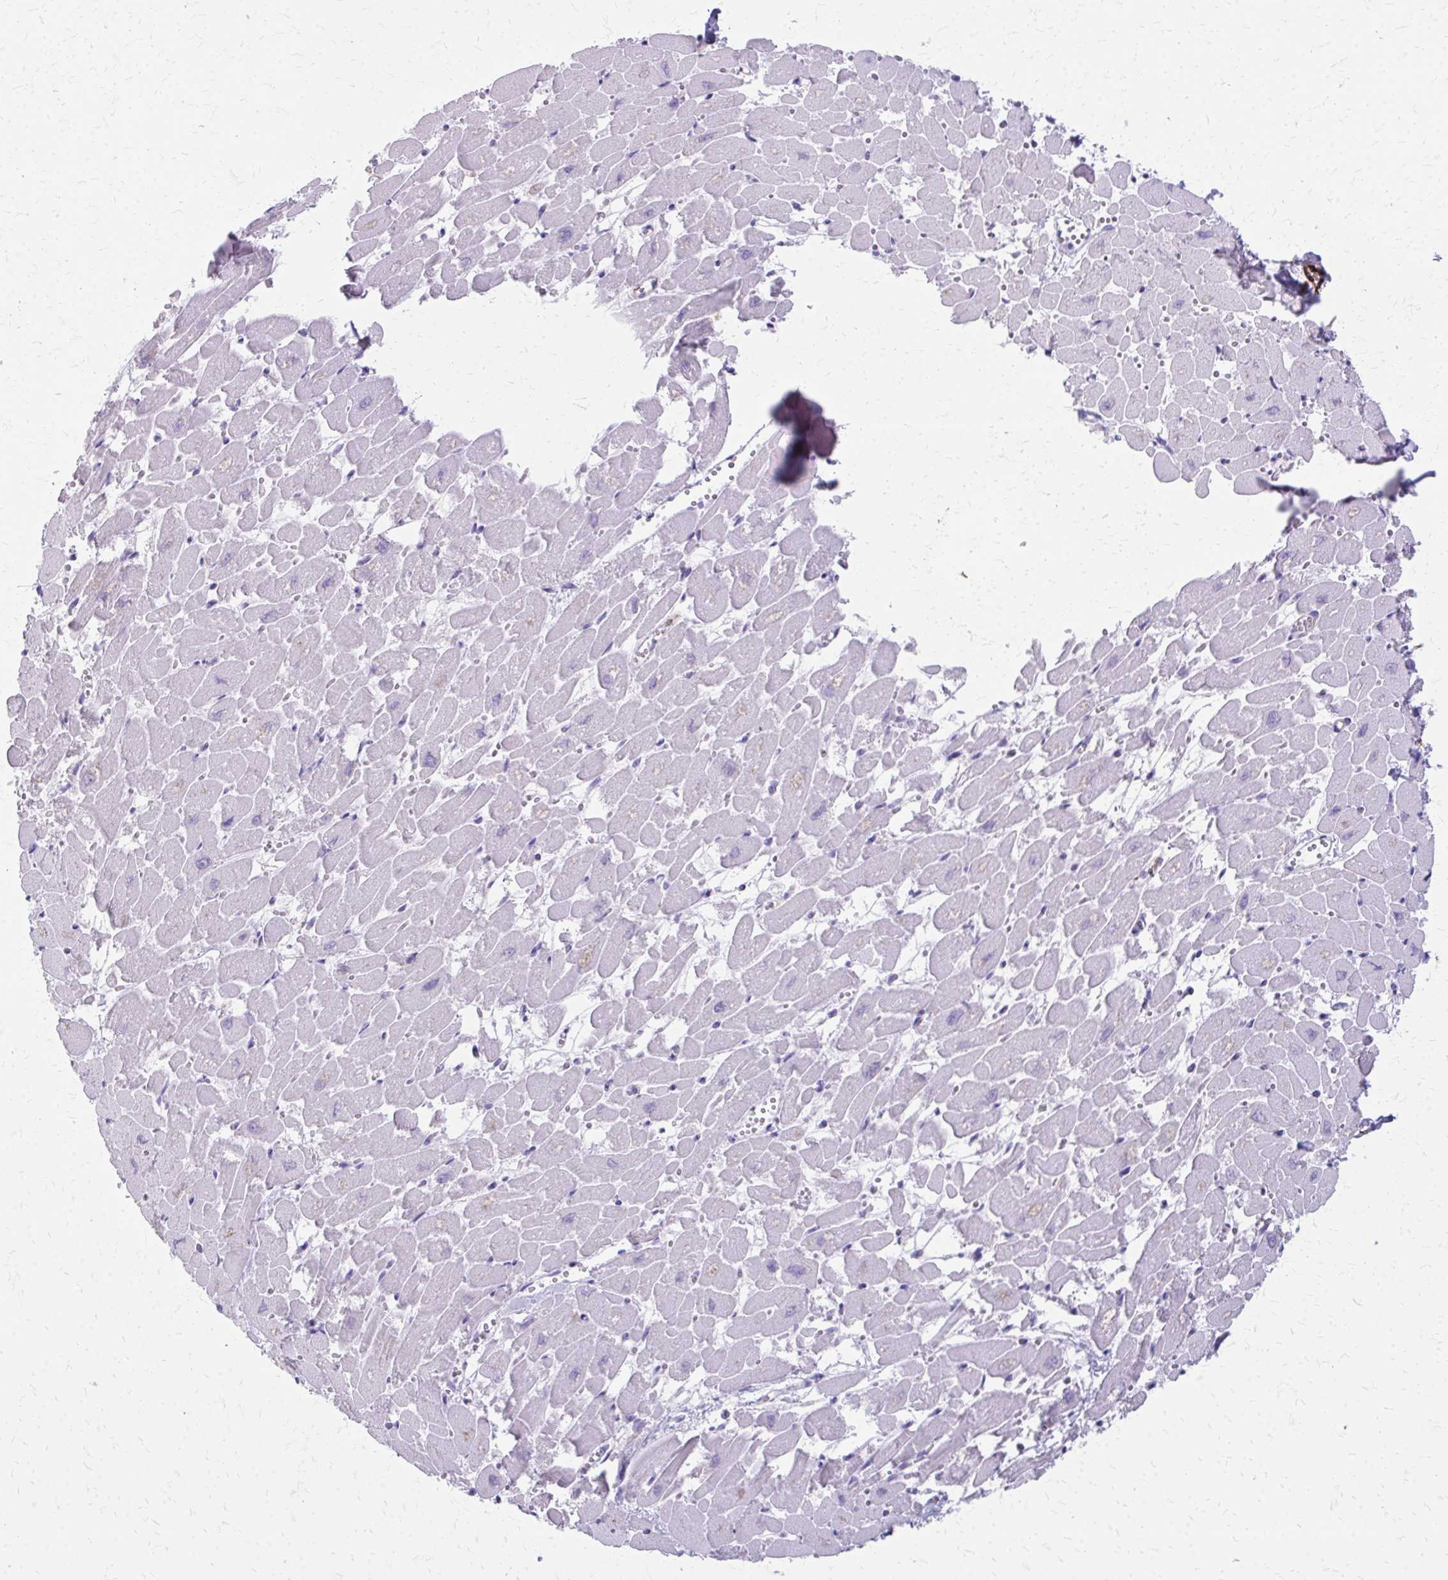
{"staining": {"intensity": "negative", "quantity": "none", "location": "none"}, "tissue": "heart muscle", "cell_type": "Cardiomyocytes", "image_type": "normal", "snomed": [{"axis": "morphology", "description": "Normal tissue, NOS"}, {"axis": "topography", "description": "Heart"}], "caption": "Immunohistochemical staining of benign heart muscle reveals no significant positivity in cardiomyocytes. (DAB immunohistochemistry (IHC) visualized using brightfield microscopy, high magnification).", "gene": "TRIM6", "patient": {"sex": "female", "age": 52}}